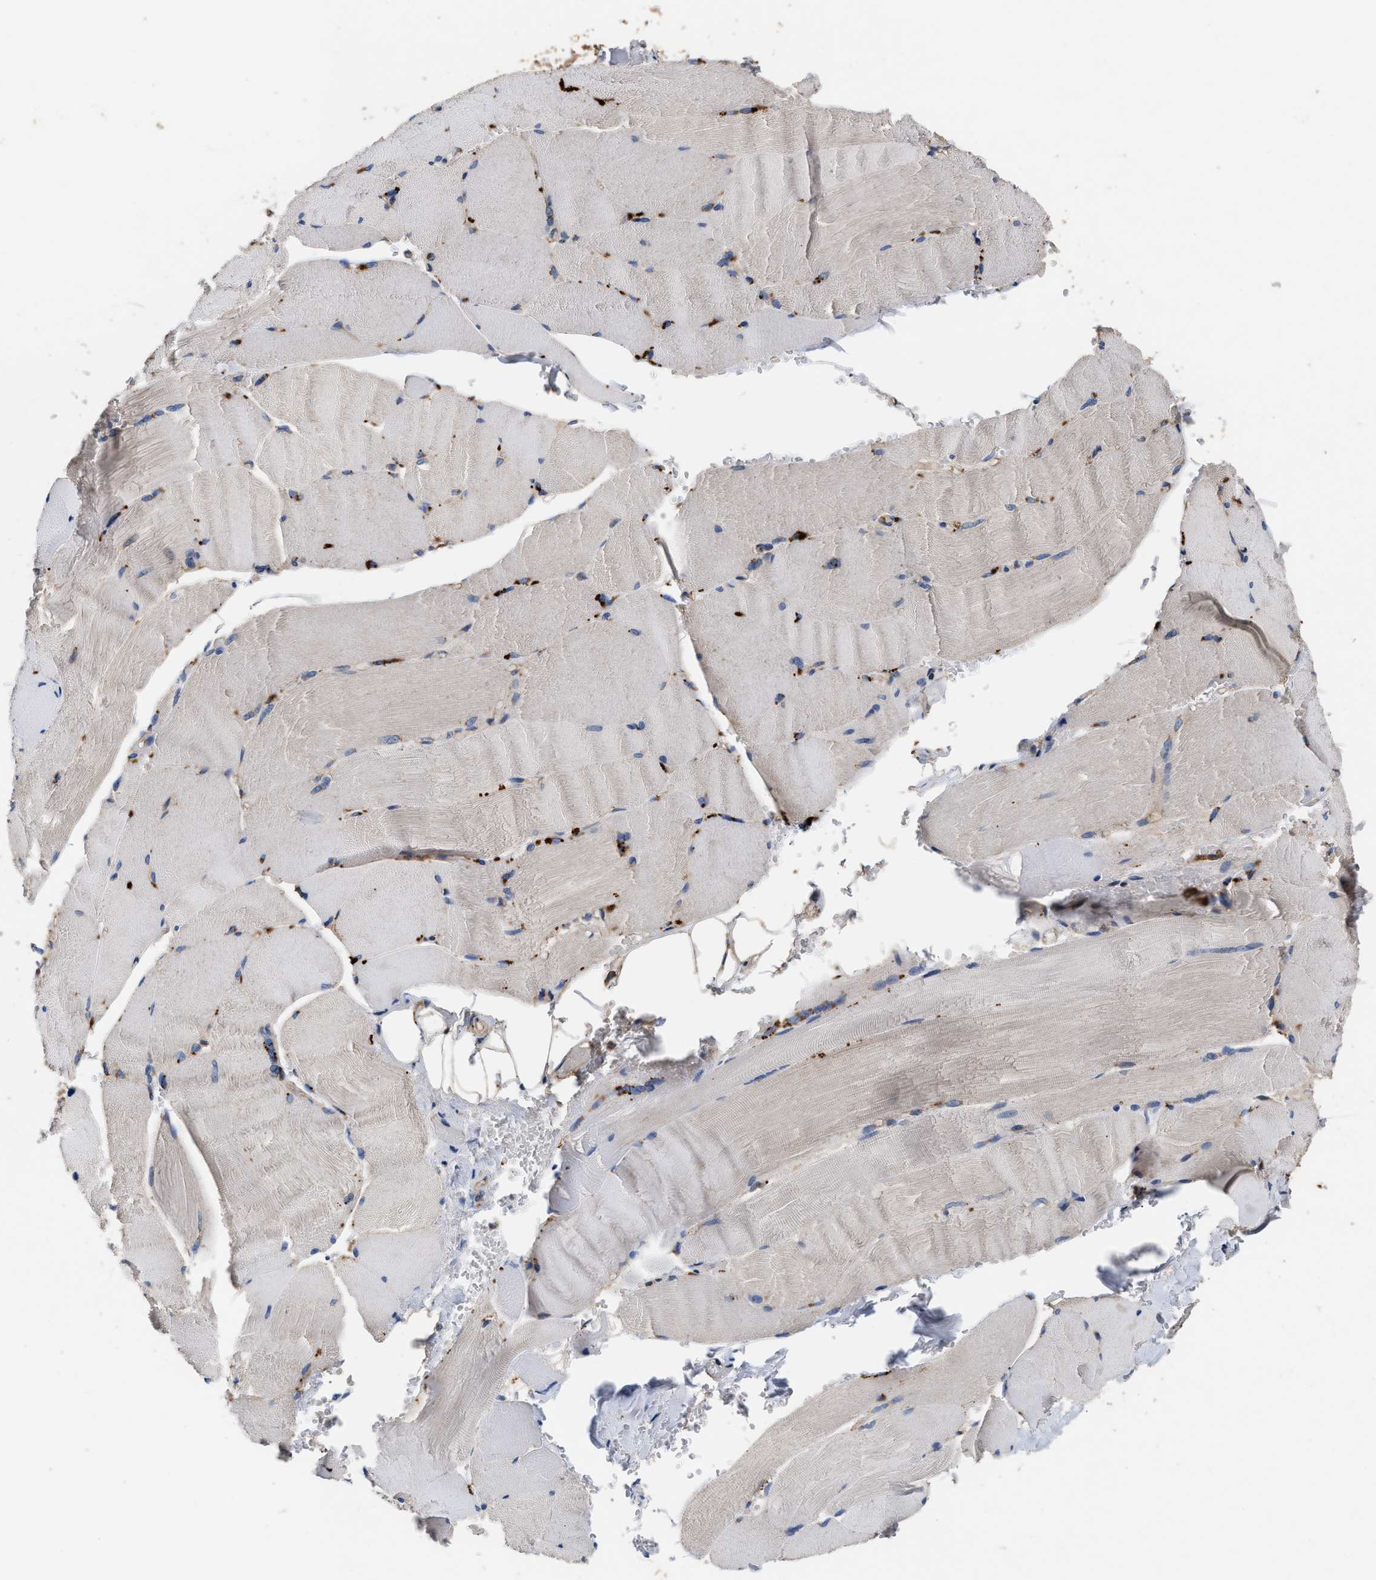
{"staining": {"intensity": "negative", "quantity": "none", "location": "none"}, "tissue": "skeletal muscle", "cell_type": "Myocytes", "image_type": "normal", "snomed": [{"axis": "morphology", "description": "Normal tissue, NOS"}, {"axis": "topography", "description": "Skin"}, {"axis": "topography", "description": "Skeletal muscle"}], "caption": "IHC photomicrograph of unremarkable human skeletal muscle stained for a protein (brown), which displays no expression in myocytes.", "gene": "KLB", "patient": {"sex": "male", "age": 83}}